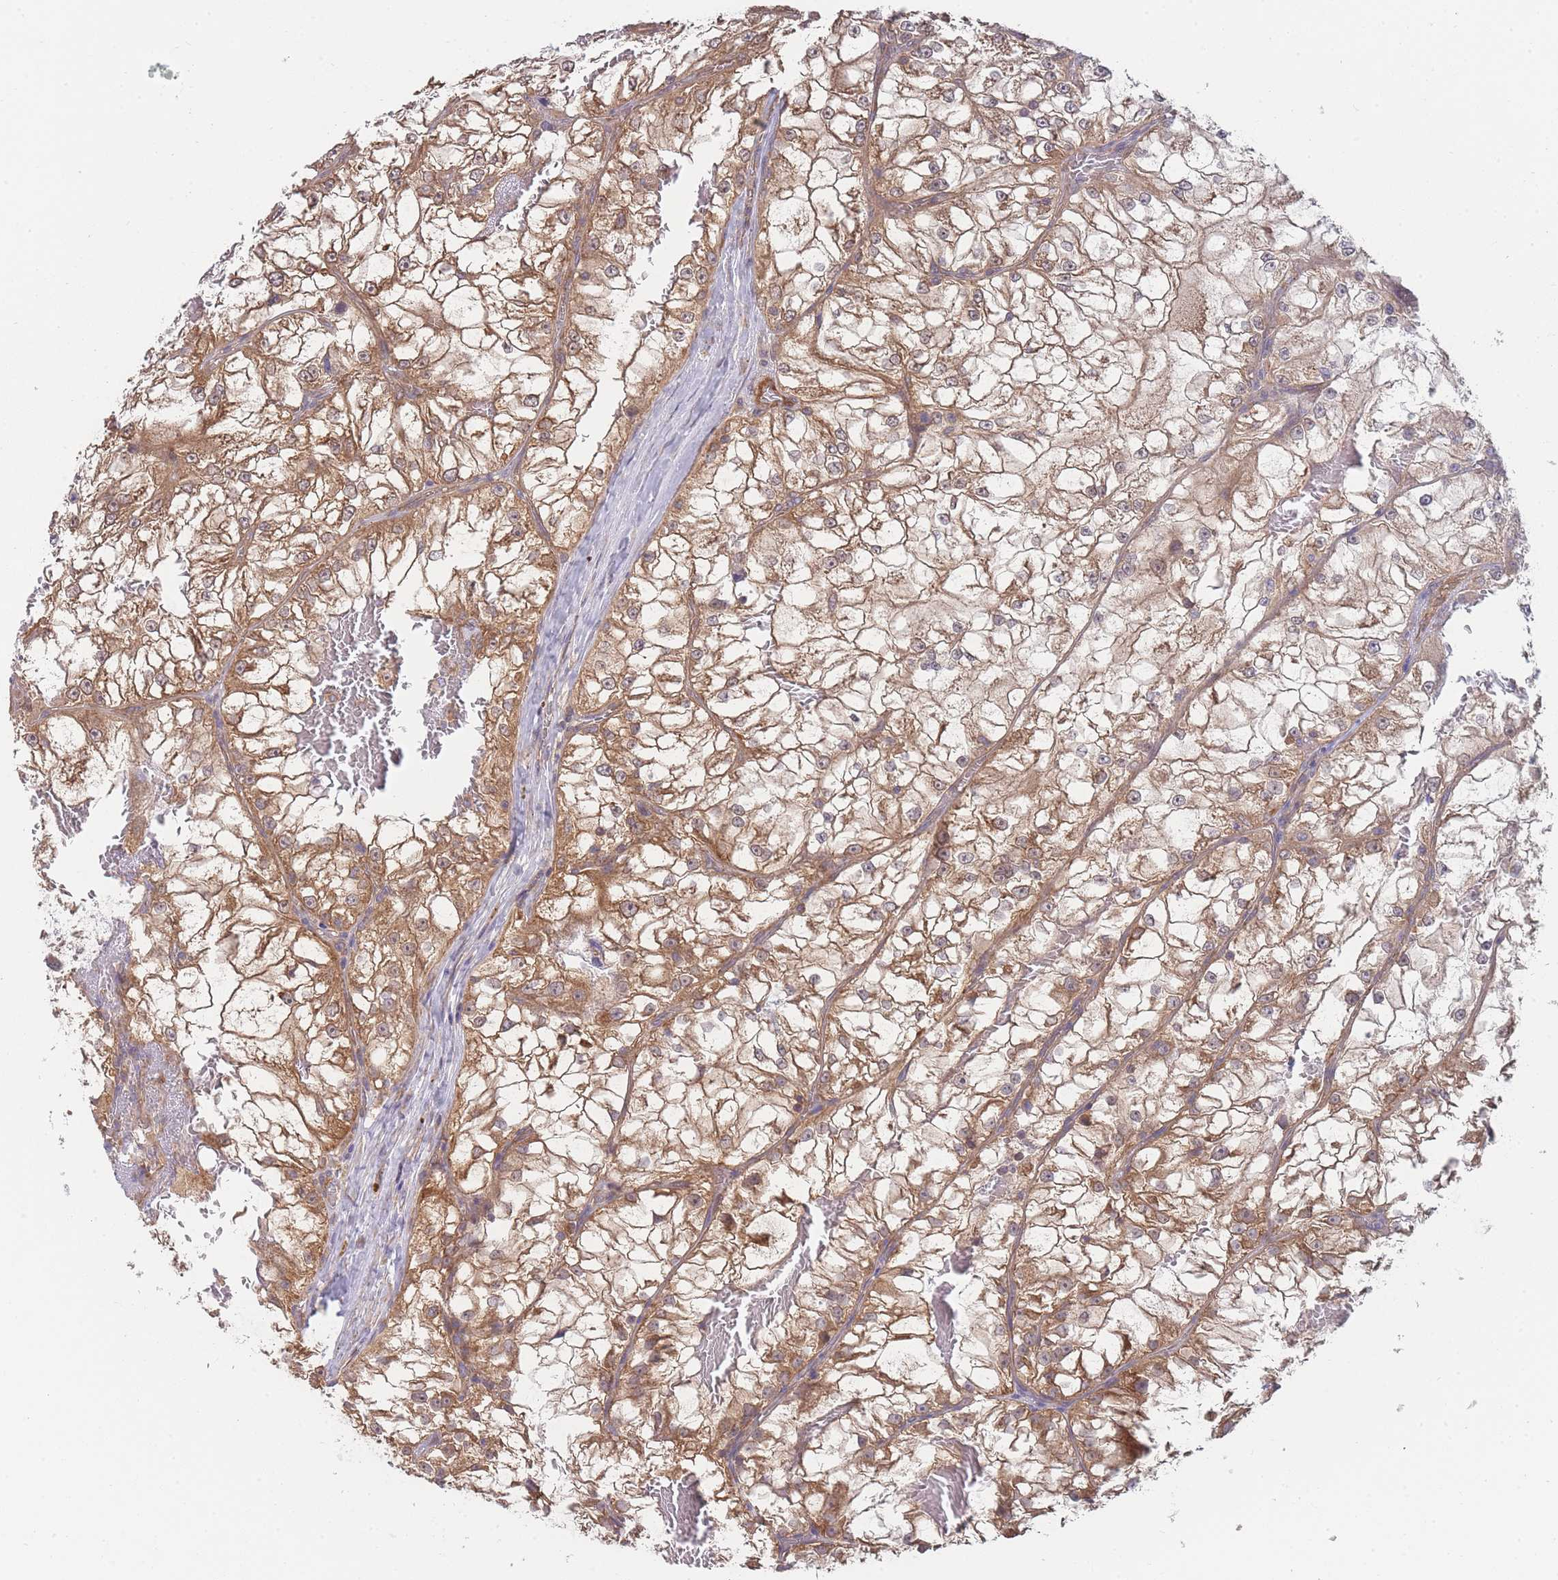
{"staining": {"intensity": "moderate", "quantity": ">75%", "location": "cytoplasmic/membranous"}, "tissue": "renal cancer", "cell_type": "Tumor cells", "image_type": "cancer", "snomed": [{"axis": "morphology", "description": "Adenocarcinoma, NOS"}, {"axis": "topography", "description": "Kidney"}], "caption": "Tumor cells reveal moderate cytoplasmic/membranous positivity in approximately >75% of cells in renal cancer (adenocarcinoma).", "gene": "MRPS18B", "patient": {"sex": "female", "age": 72}}